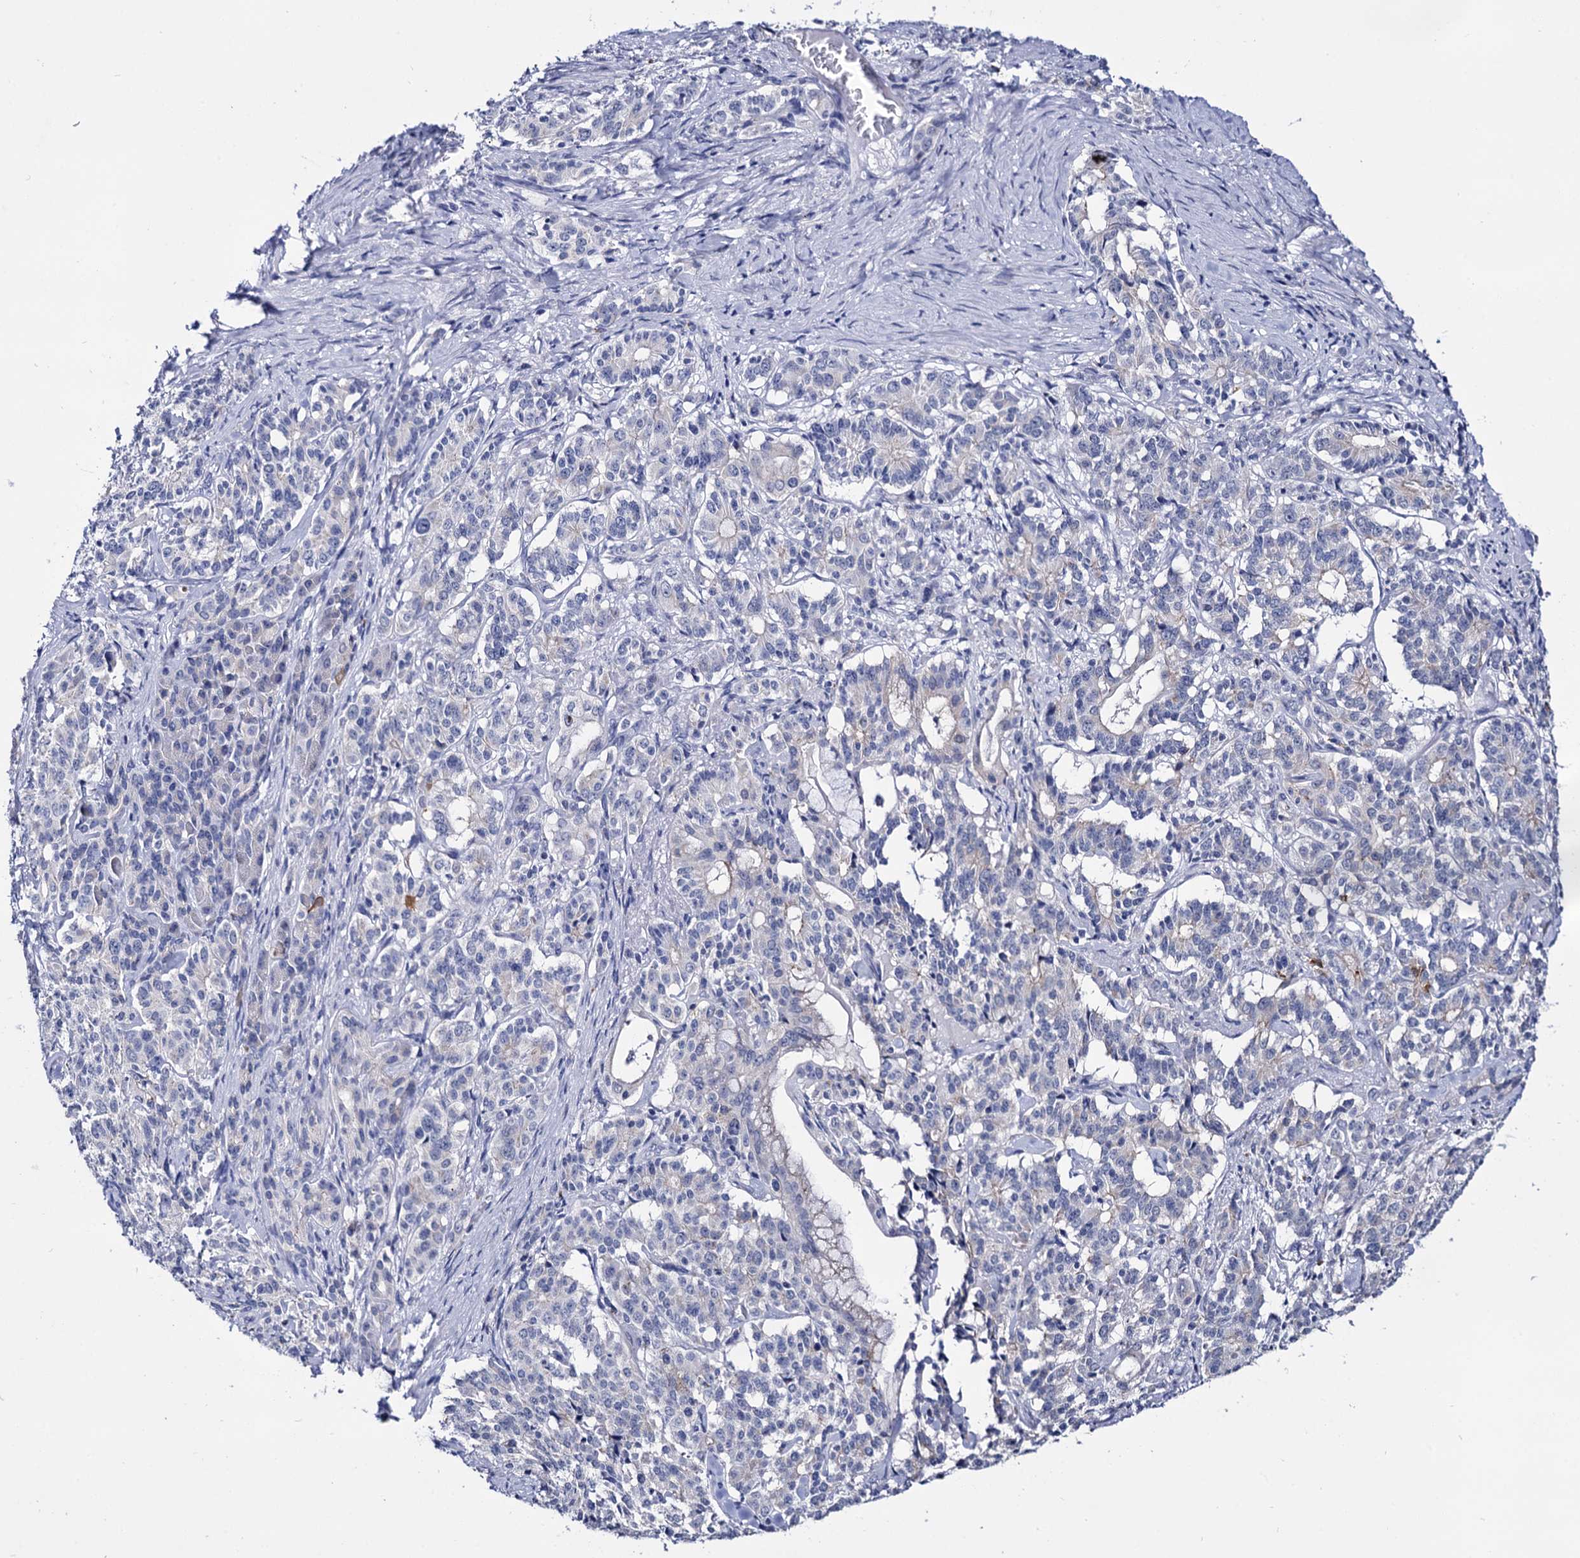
{"staining": {"intensity": "negative", "quantity": "none", "location": "none"}, "tissue": "pancreatic cancer", "cell_type": "Tumor cells", "image_type": "cancer", "snomed": [{"axis": "morphology", "description": "Adenocarcinoma, NOS"}, {"axis": "topography", "description": "Pancreas"}], "caption": "An immunohistochemistry (IHC) image of pancreatic cancer is shown. There is no staining in tumor cells of pancreatic cancer.", "gene": "MICAL2", "patient": {"sex": "female", "age": 74}}